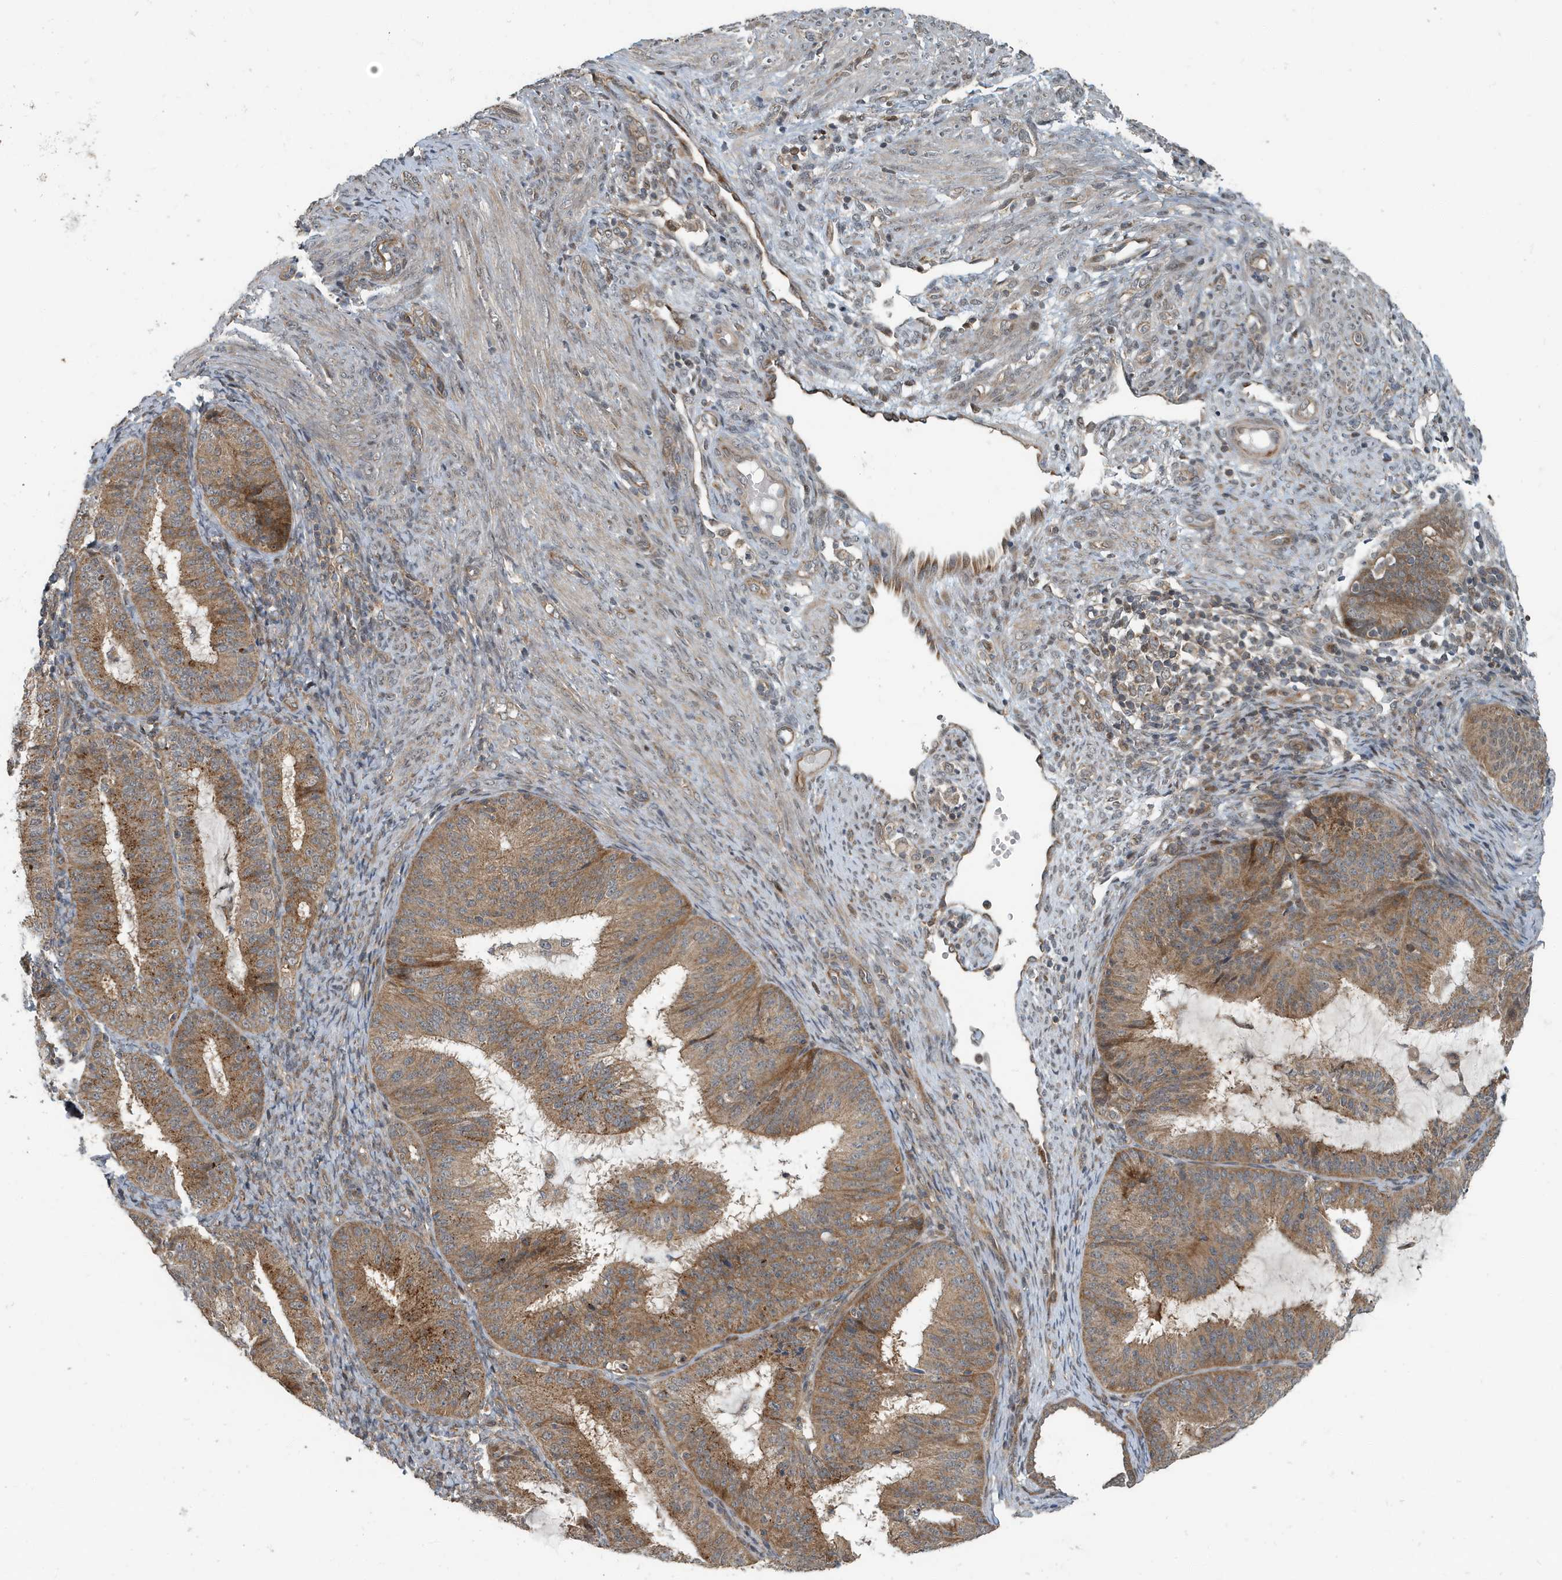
{"staining": {"intensity": "moderate", "quantity": ">75%", "location": "cytoplasmic/membranous"}, "tissue": "endometrial cancer", "cell_type": "Tumor cells", "image_type": "cancer", "snomed": [{"axis": "morphology", "description": "Adenocarcinoma, NOS"}, {"axis": "topography", "description": "Endometrium"}], "caption": "A brown stain labels moderate cytoplasmic/membranous expression of a protein in human adenocarcinoma (endometrial) tumor cells. Nuclei are stained in blue.", "gene": "KIF15", "patient": {"sex": "female", "age": 51}}